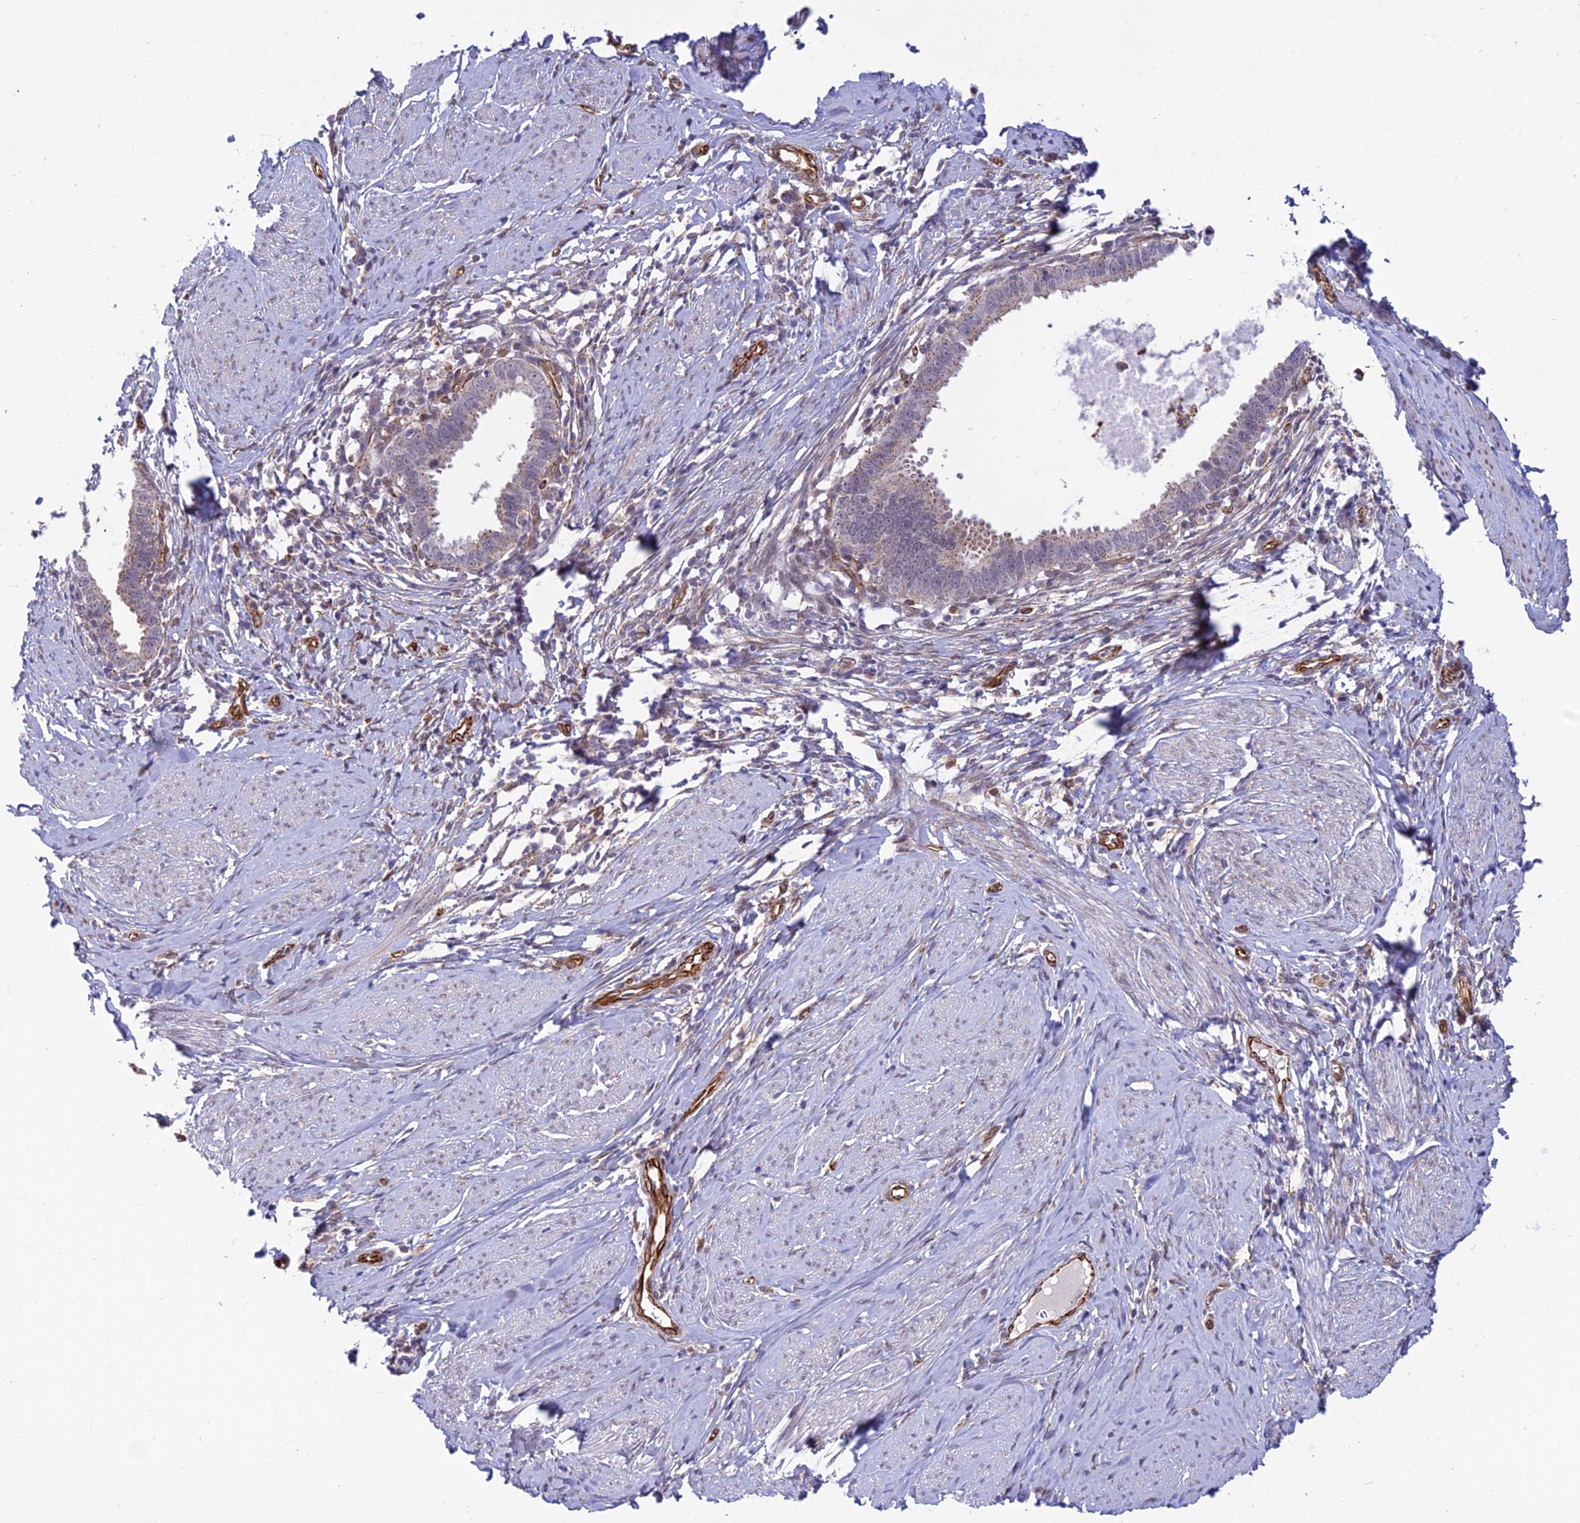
{"staining": {"intensity": "weak", "quantity": "25%-75%", "location": "cytoplasmic/membranous"}, "tissue": "cervical cancer", "cell_type": "Tumor cells", "image_type": "cancer", "snomed": [{"axis": "morphology", "description": "Adenocarcinoma, NOS"}, {"axis": "topography", "description": "Cervix"}], "caption": "Protein analysis of cervical cancer tissue exhibits weak cytoplasmic/membranous staining in about 25%-75% of tumor cells. (IHC, brightfield microscopy, high magnification).", "gene": "SAPCD2", "patient": {"sex": "female", "age": 36}}